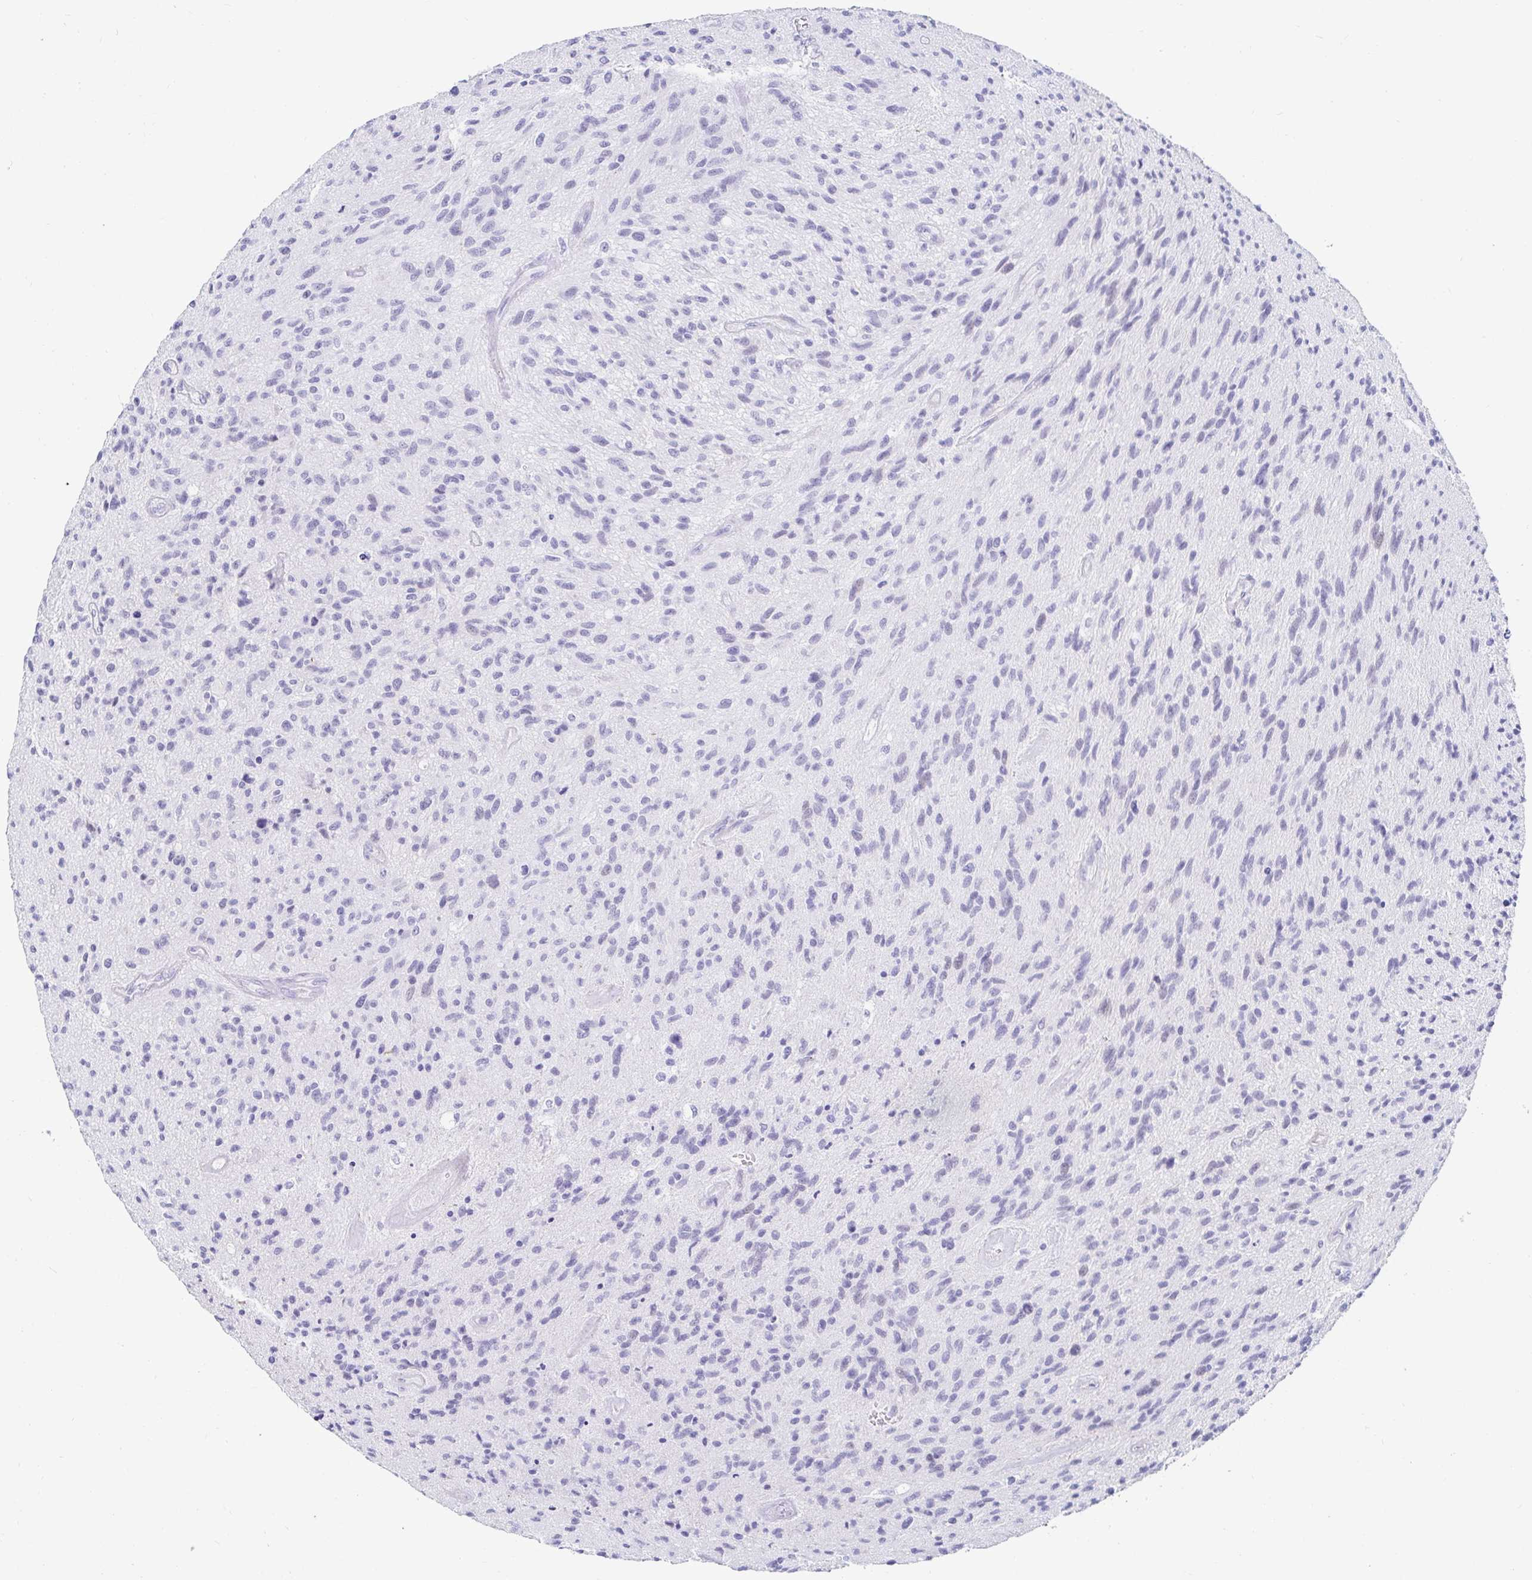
{"staining": {"intensity": "negative", "quantity": "none", "location": "none"}, "tissue": "glioma", "cell_type": "Tumor cells", "image_type": "cancer", "snomed": [{"axis": "morphology", "description": "Glioma, malignant, High grade"}, {"axis": "topography", "description": "Brain"}], "caption": "Micrograph shows no protein expression in tumor cells of malignant high-grade glioma tissue. The staining is performed using DAB (3,3'-diaminobenzidine) brown chromogen with nuclei counter-stained in using hematoxylin.", "gene": "OR10K1", "patient": {"sex": "male", "age": 54}}